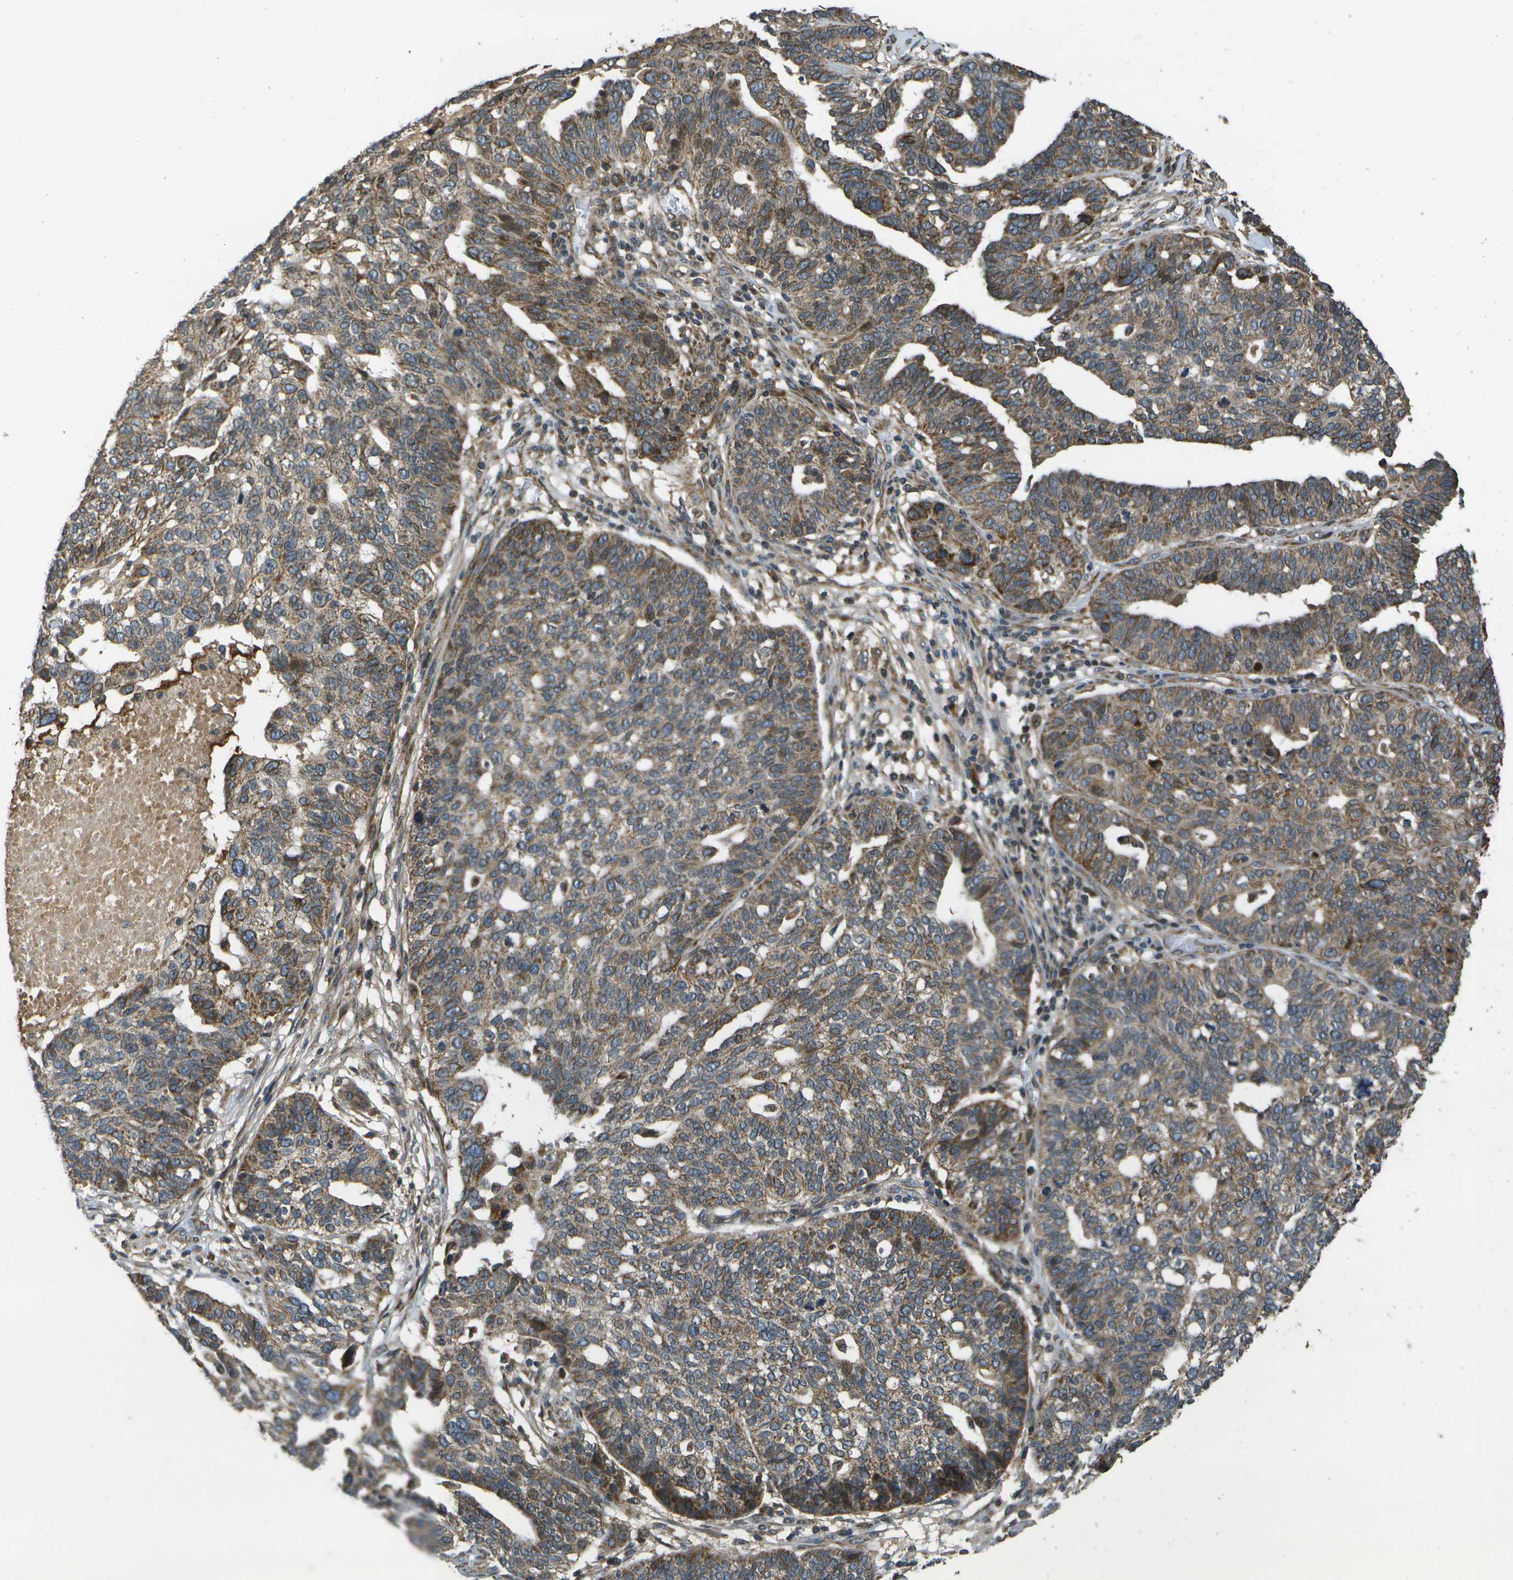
{"staining": {"intensity": "moderate", "quantity": ">75%", "location": "cytoplasmic/membranous"}, "tissue": "ovarian cancer", "cell_type": "Tumor cells", "image_type": "cancer", "snomed": [{"axis": "morphology", "description": "Cystadenocarcinoma, serous, NOS"}, {"axis": "topography", "description": "Ovary"}], "caption": "This is an image of IHC staining of ovarian cancer (serous cystadenocarcinoma), which shows moderate staining in the cytoplasmic/membranous of tumor cells.", "gene": "HFE", "patient": {"sex": "female", "age": 59}}